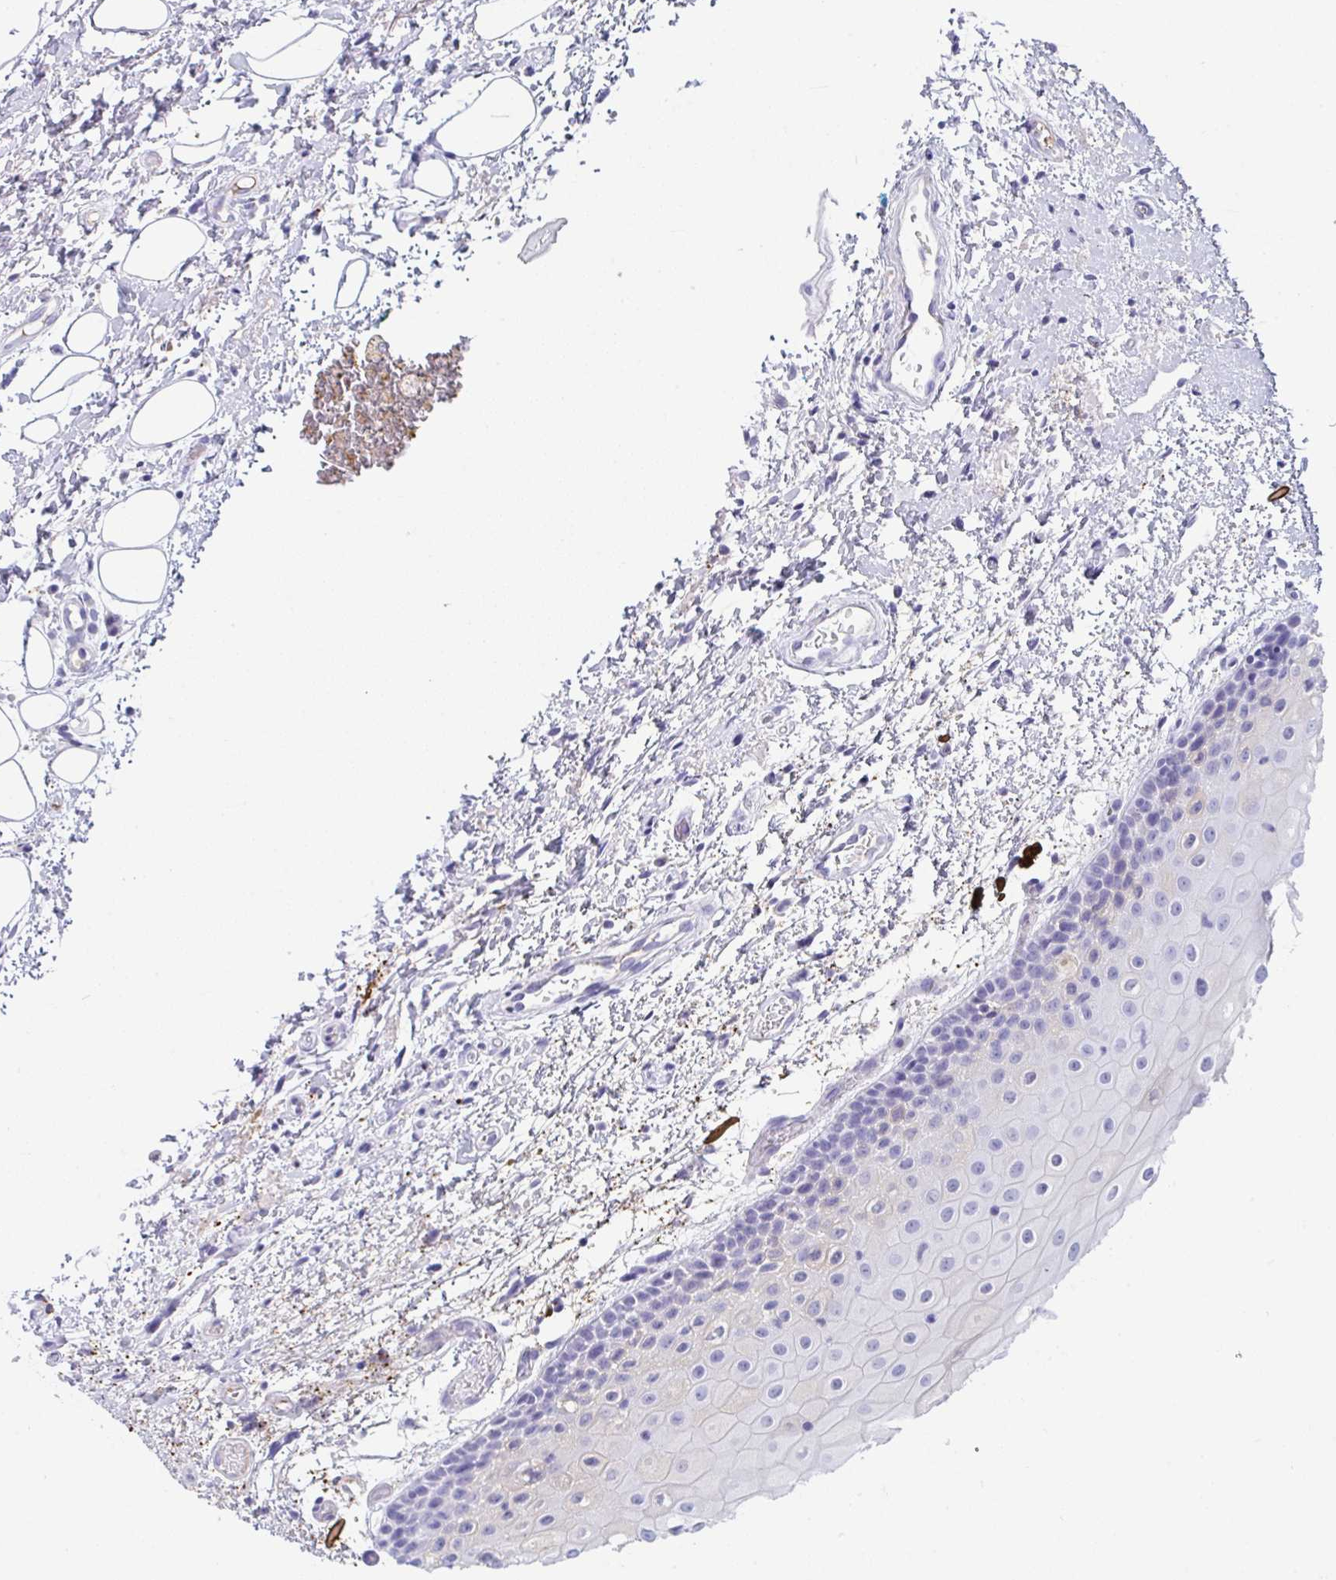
{"staining": {"intensity": "negative", "quantity": "none", "location": "none"}, "tissue": "oral mucosa", "cell_type": "Squamous epithelial cells", "image_type": "normal", "snomed": [{"axis": "morphology", "description": "Normal tissue, NOS"}, {"axis": "topography", "description": "Oral tissue"}], "caption": "The image shows no staining of squamous epithelial cells in benign oral mucosa.", "gene": "JCHAIN", "patient": {"sex": "female", "age": 82}}